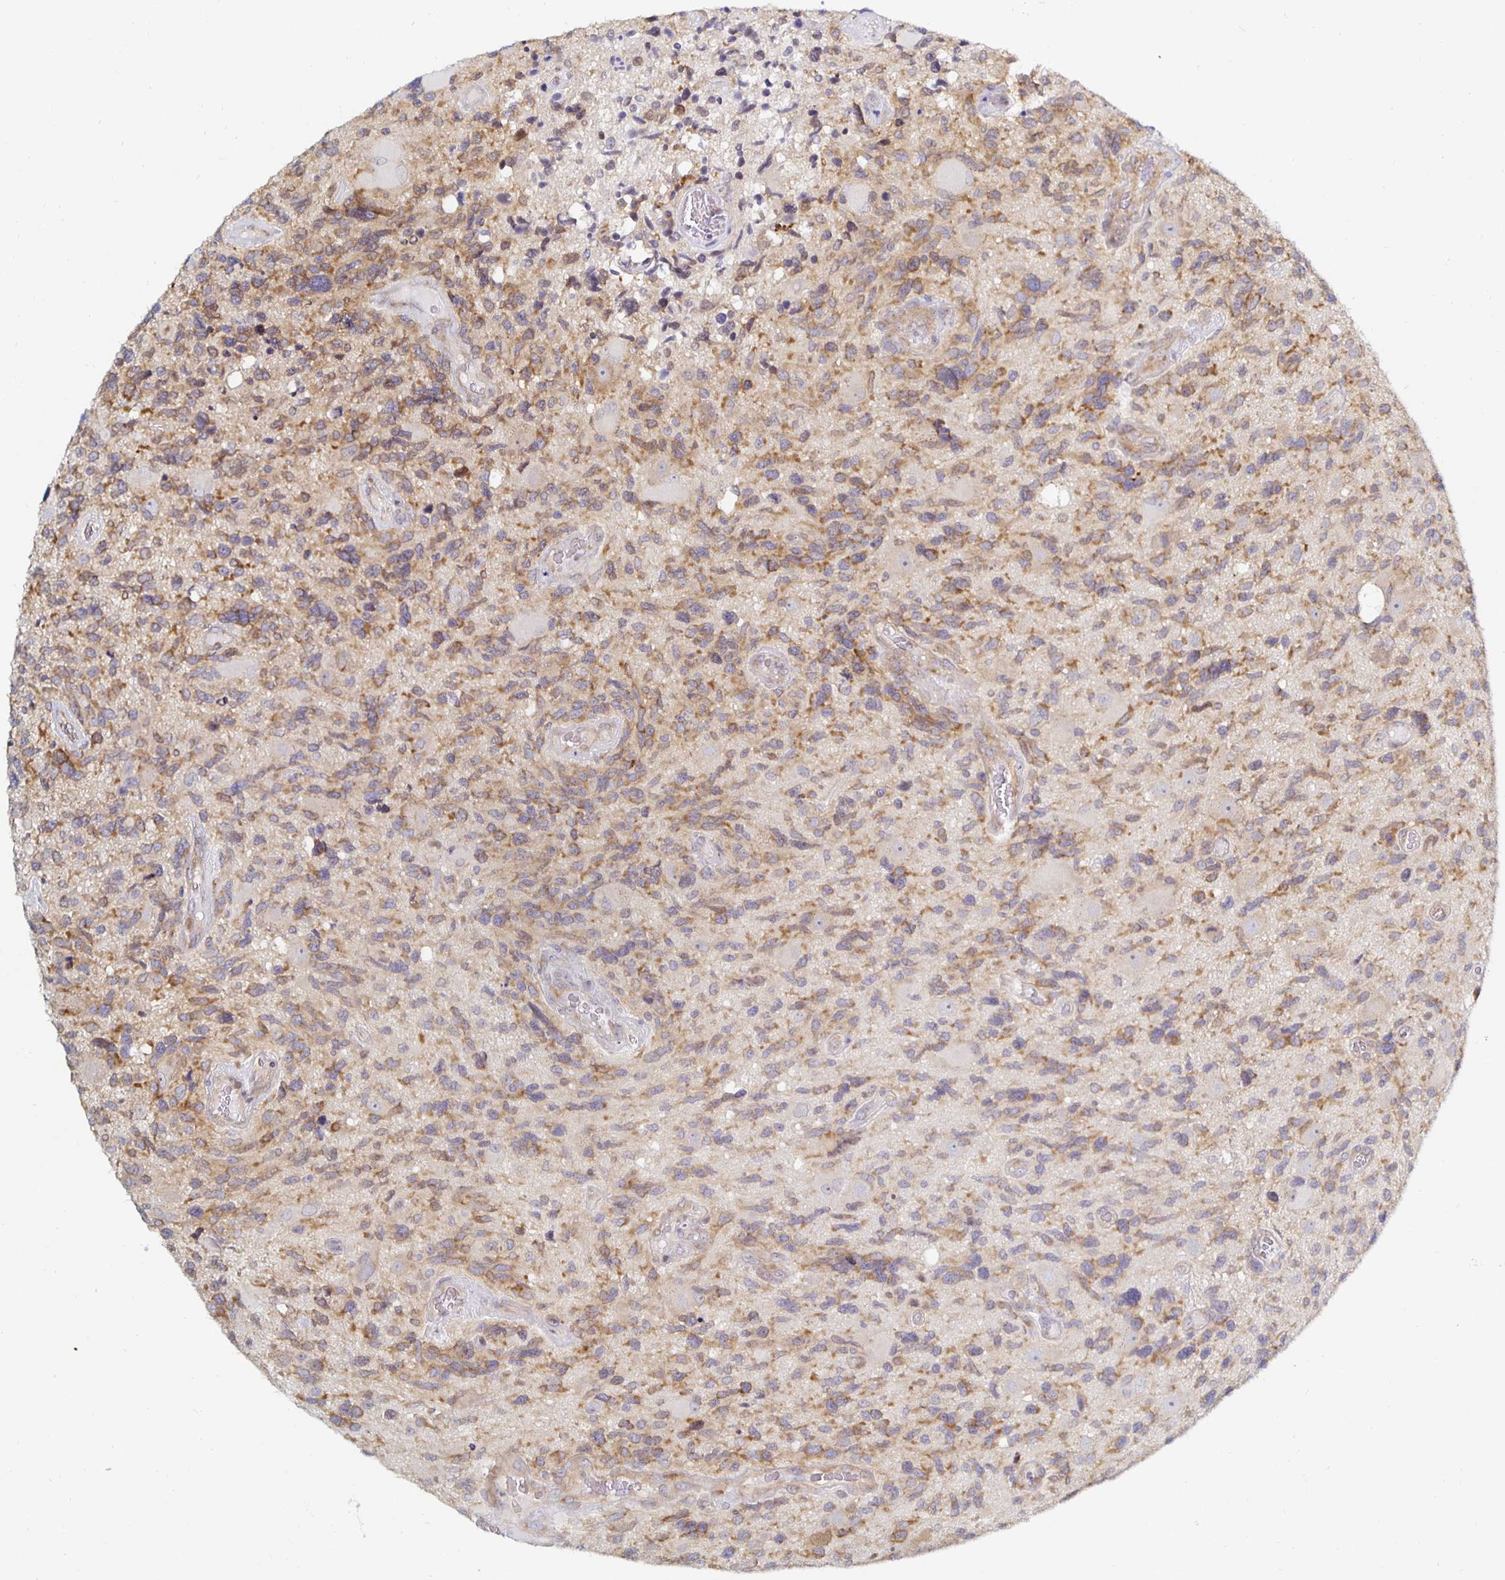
{"staining": {"intensity": "moderate", "quantity": "25%-75%", "location": "cytoplasmic/membranous"}, "tissue": "glioma", "cell_type": "Tumor cells", "image_type": "cancer", "snomed": [{"axis": "morphology", "description": "Glioma, malignant, High grade"}, {"axis": "topography", "description": "Brain"}], "caption": "An image of malignant glioma (high-grade) stained for a protein demonstrates moderate cytoplasmic/membranous brown staining in tumor cells. The staining was performed using DAB (3,3'-diaminobenzidine), with brown indicating positive protein expression. Nuclei are stained blue with hematoxylin.", "gene": "PDAP1", "patient": {"sex": "male", "age": 49}}